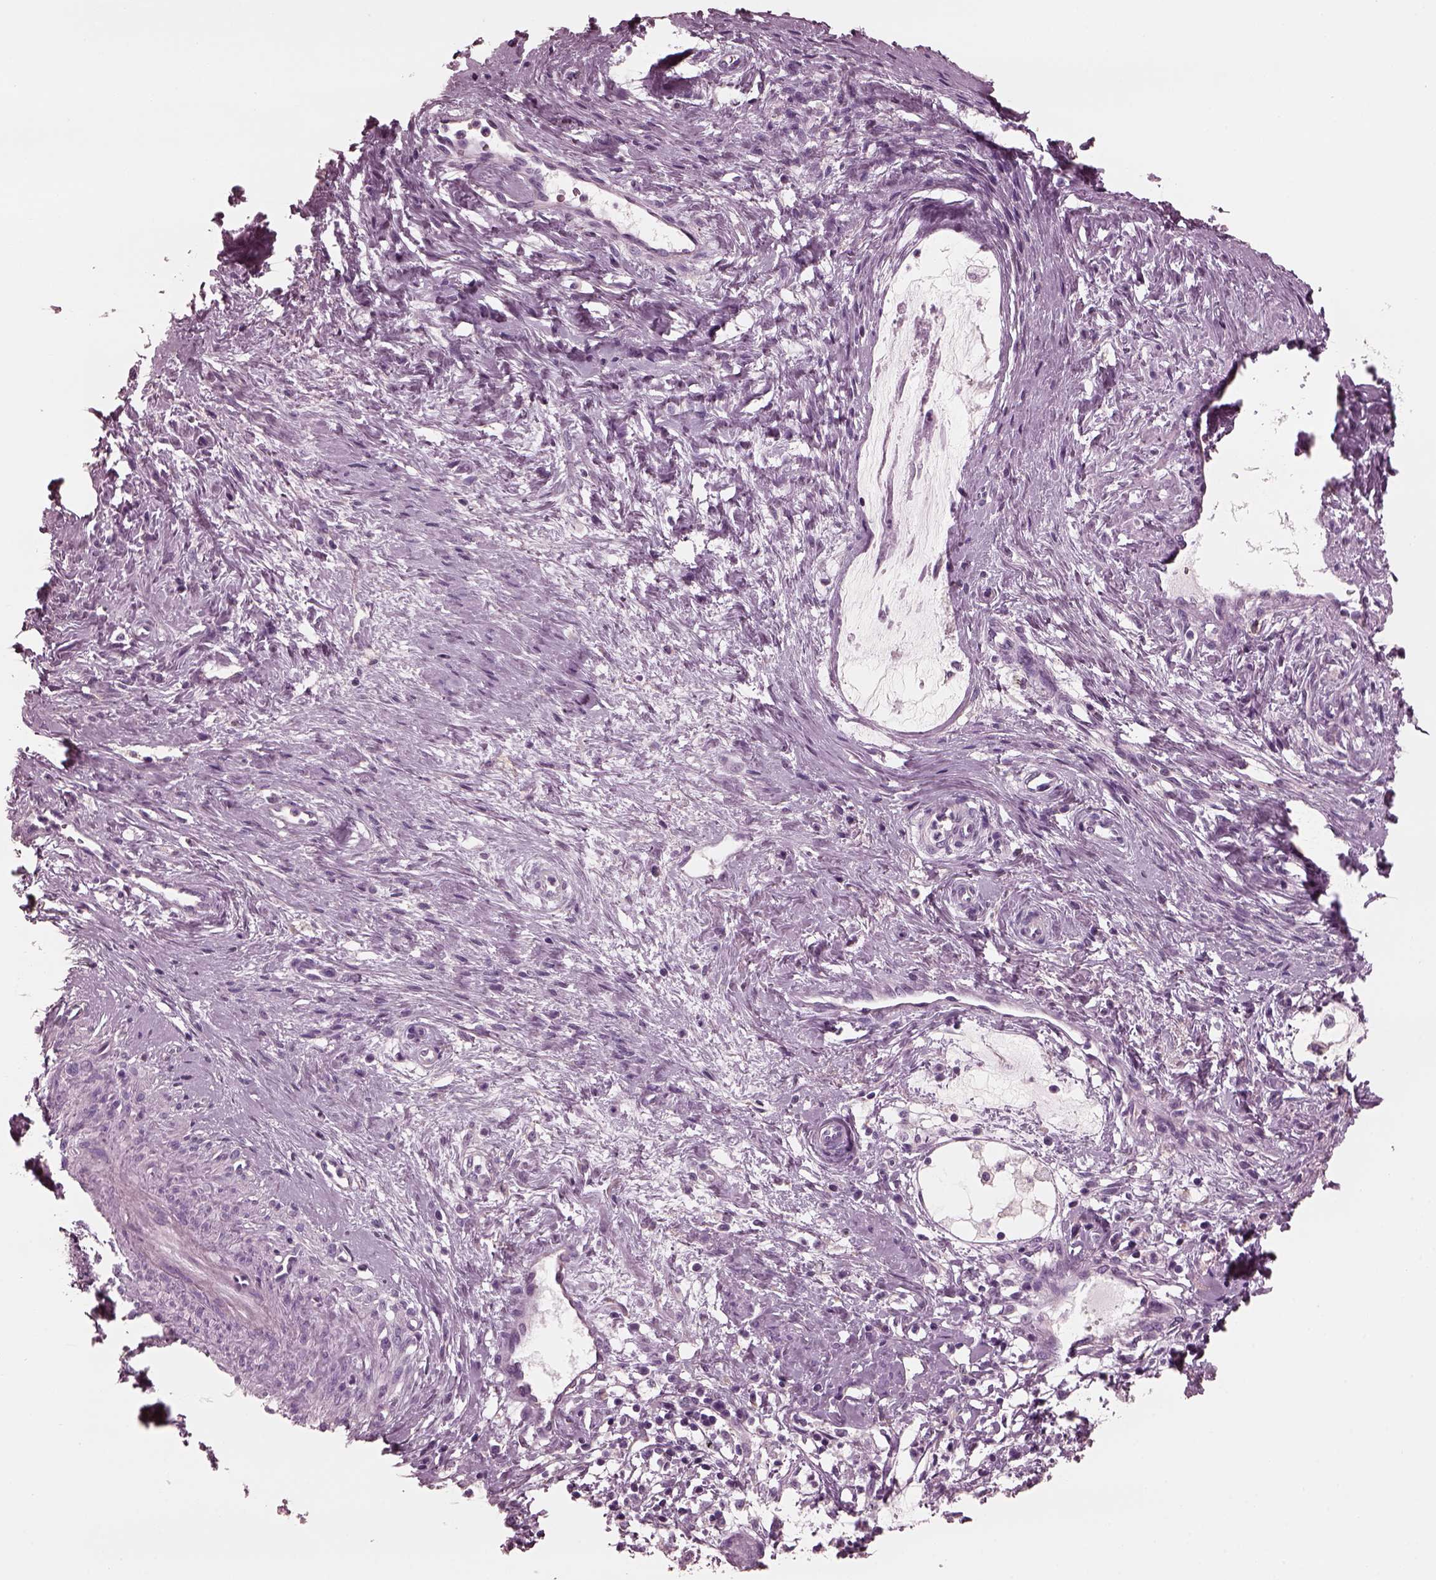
{"staining": {"intensity": "negative", "quantity": "none", "location": "none"}, "tissue": "cervical cancer", "cell_type": "Tumor cells", "image_type": "cancer", "snomed": [{"axis": "morphology", "description": "Normal tissue, NOS"}, {"axis": "morphology", "description": "Adenocarcinoma, NOS"}, {"axis": "topography", "description": "Cervix"}], "caption": "Immunohistochemistry image of human adenocarcinoma (cervical) stained for a protein (brown), which exhibits no staining in tumor cells. (DAB immunohistochemistry, high magnification).", "gene": "CGA", "patient": {"sex": "female", "age": 38}}